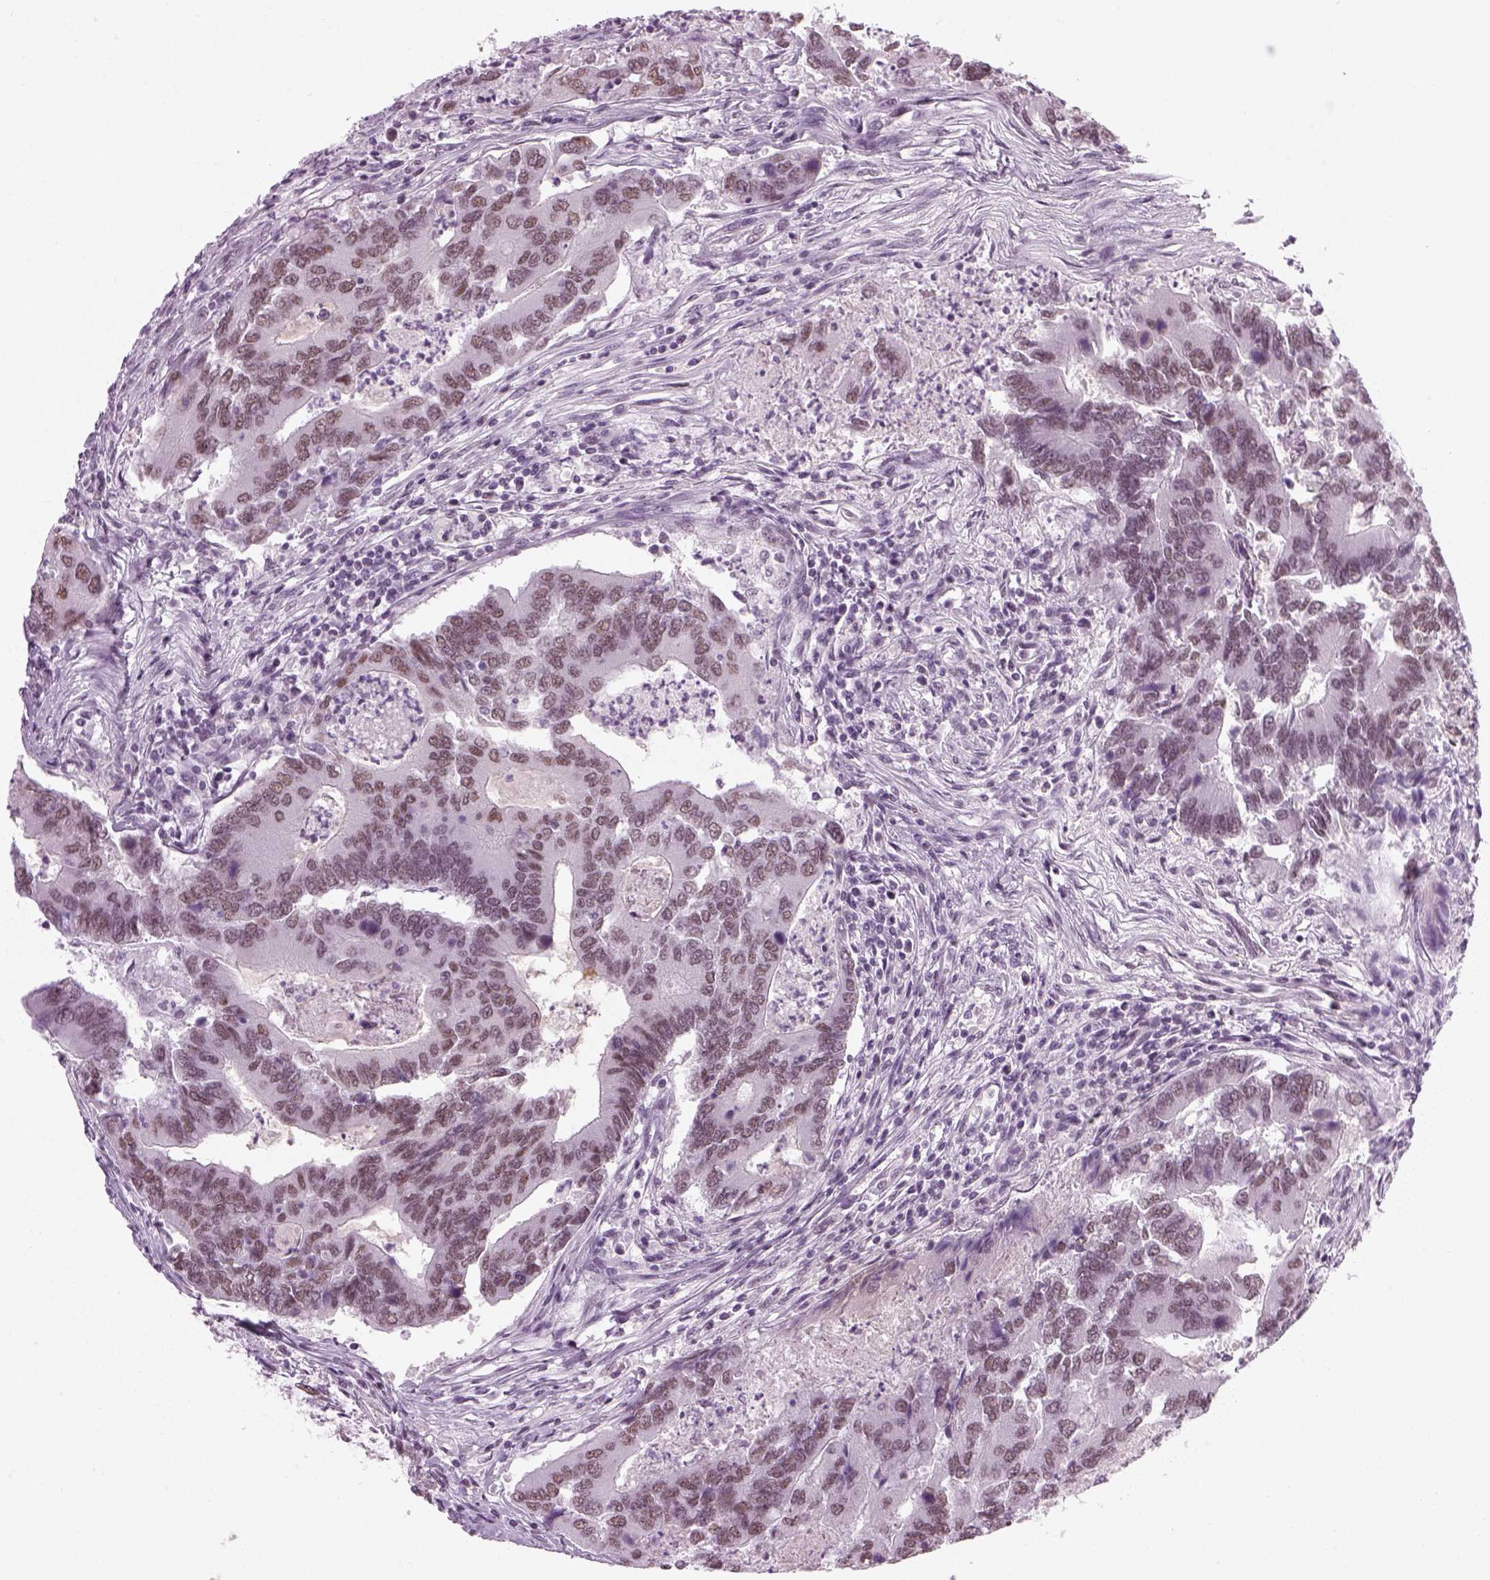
{"staining": {"intensity": "weak", "quantity": "25%-75%", "location": "nuclear"}, "tissue": "colorectal cancer", "cell_type": "Tumor cells", "image_type": "cancer", "snomed": [{"axis": "morphology", "description": "Adenocarcinoma, NOS"}, {"axis": "topography", "description": "Colon"}], "caption": "Immunohistochemical staining of adenocarcinoma (colorectal) exhibits low levels of weak nuclear protein positivity in about 25%-75% of tumor cells. (DAB (3,3'-diaminobenzidine) IHC, brown staining for protein, blue staining for nuclei).", "gene": "KCNG2", "patient": {"sex": "female", "age": 67}}